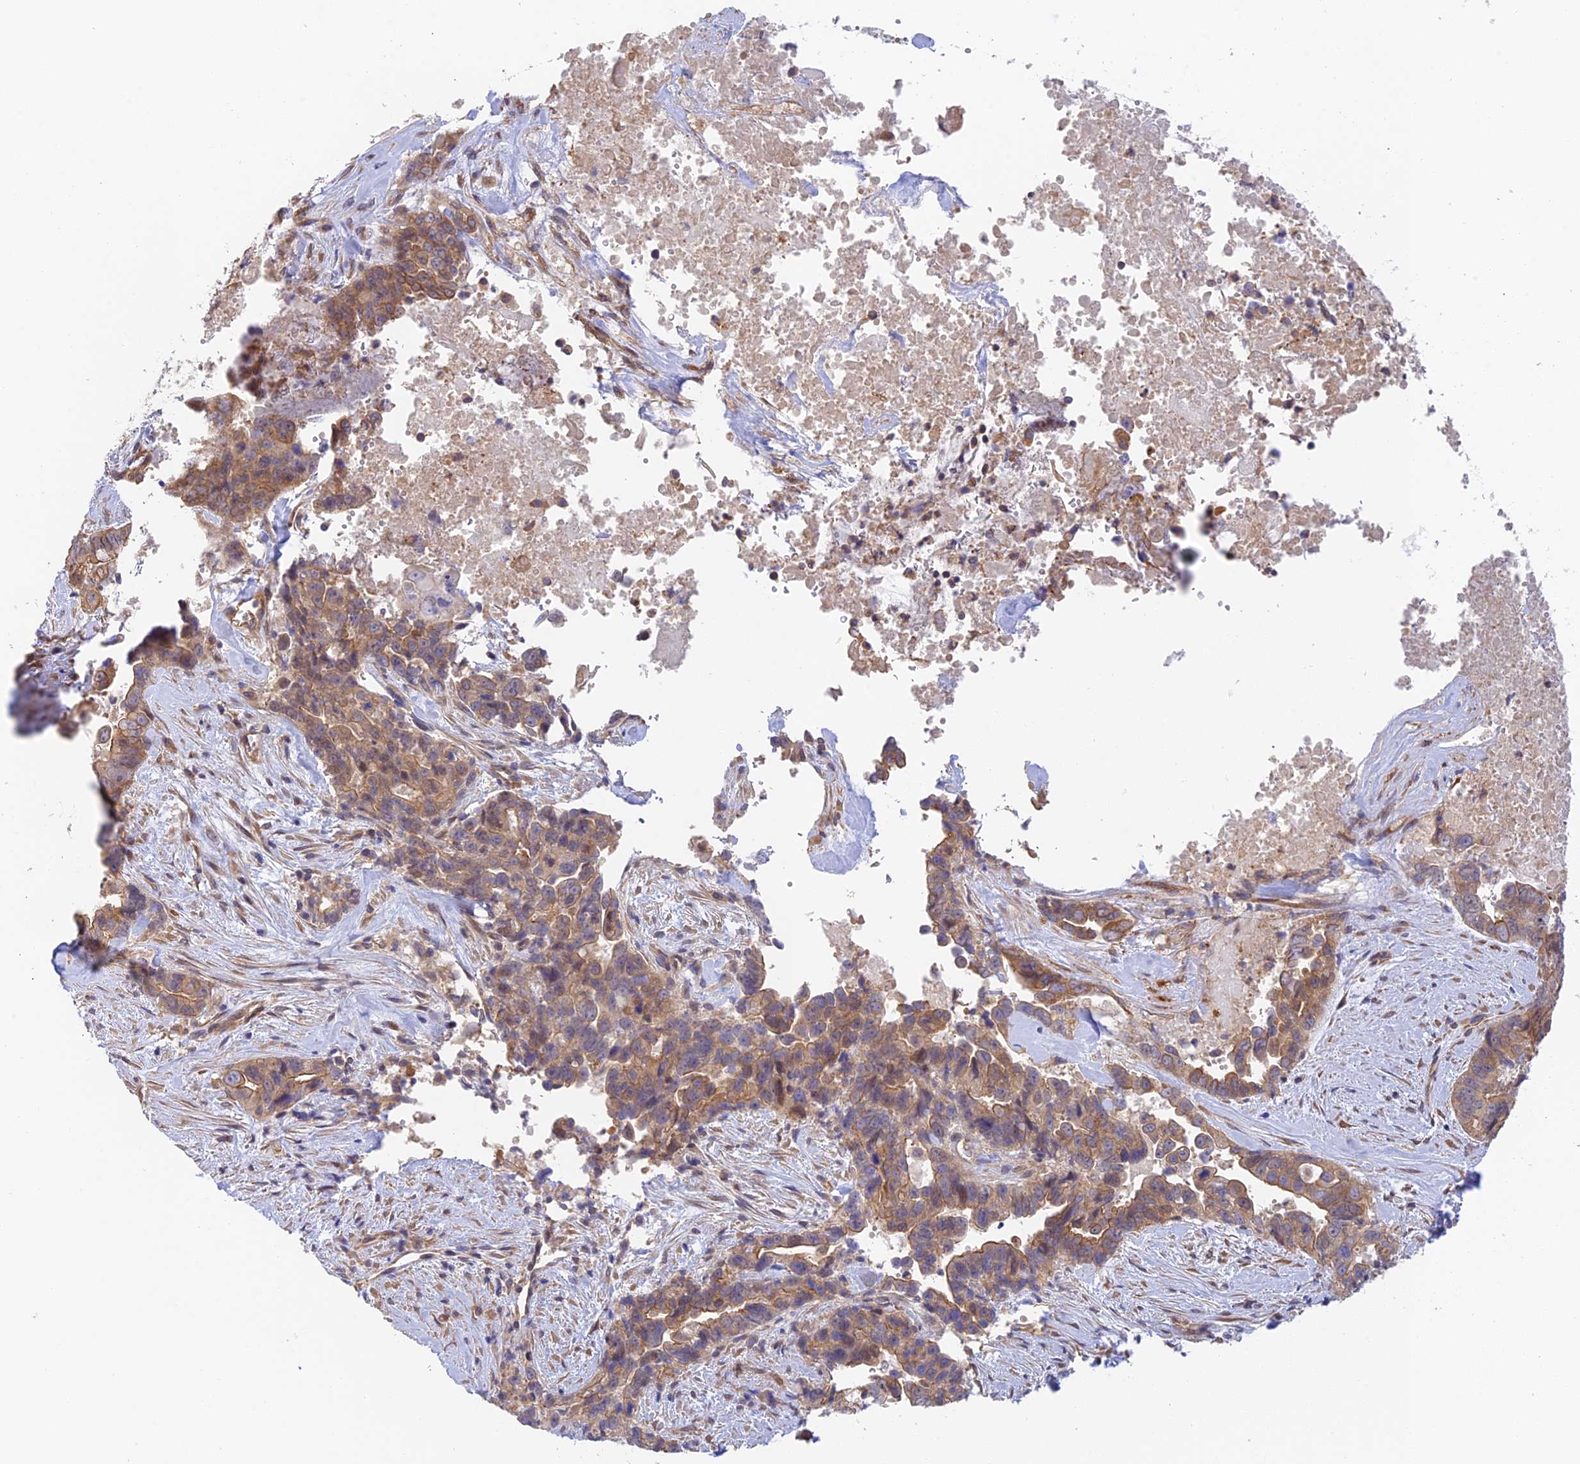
{"staining": {"intensity": "moderate", "quantity": "25%-75%", "location": "cytoplasmic/membranous"}, "tissue": "pancreatic cancer", "cell_type": "Tumor cells", "image_type": "cancer", "snomed": [{"axis": "morphology", "description": "Adenocarcinoma, NOS"}, {"axis": "topography", "description": "Pancreas"}], "caption": "Adenocarcinoma (pancreatic) tissue shows moderate cytoplasmic/membranous expression in about 25%-75% of tumor cells, visualized by immunohistochemistry. Using DAB (brown) and hematoxylin (blue) stains, captured at high magnification using brightfield microscopy.", "gene": "MYO9A", "patient": {"sex": "male", "age": 80}}